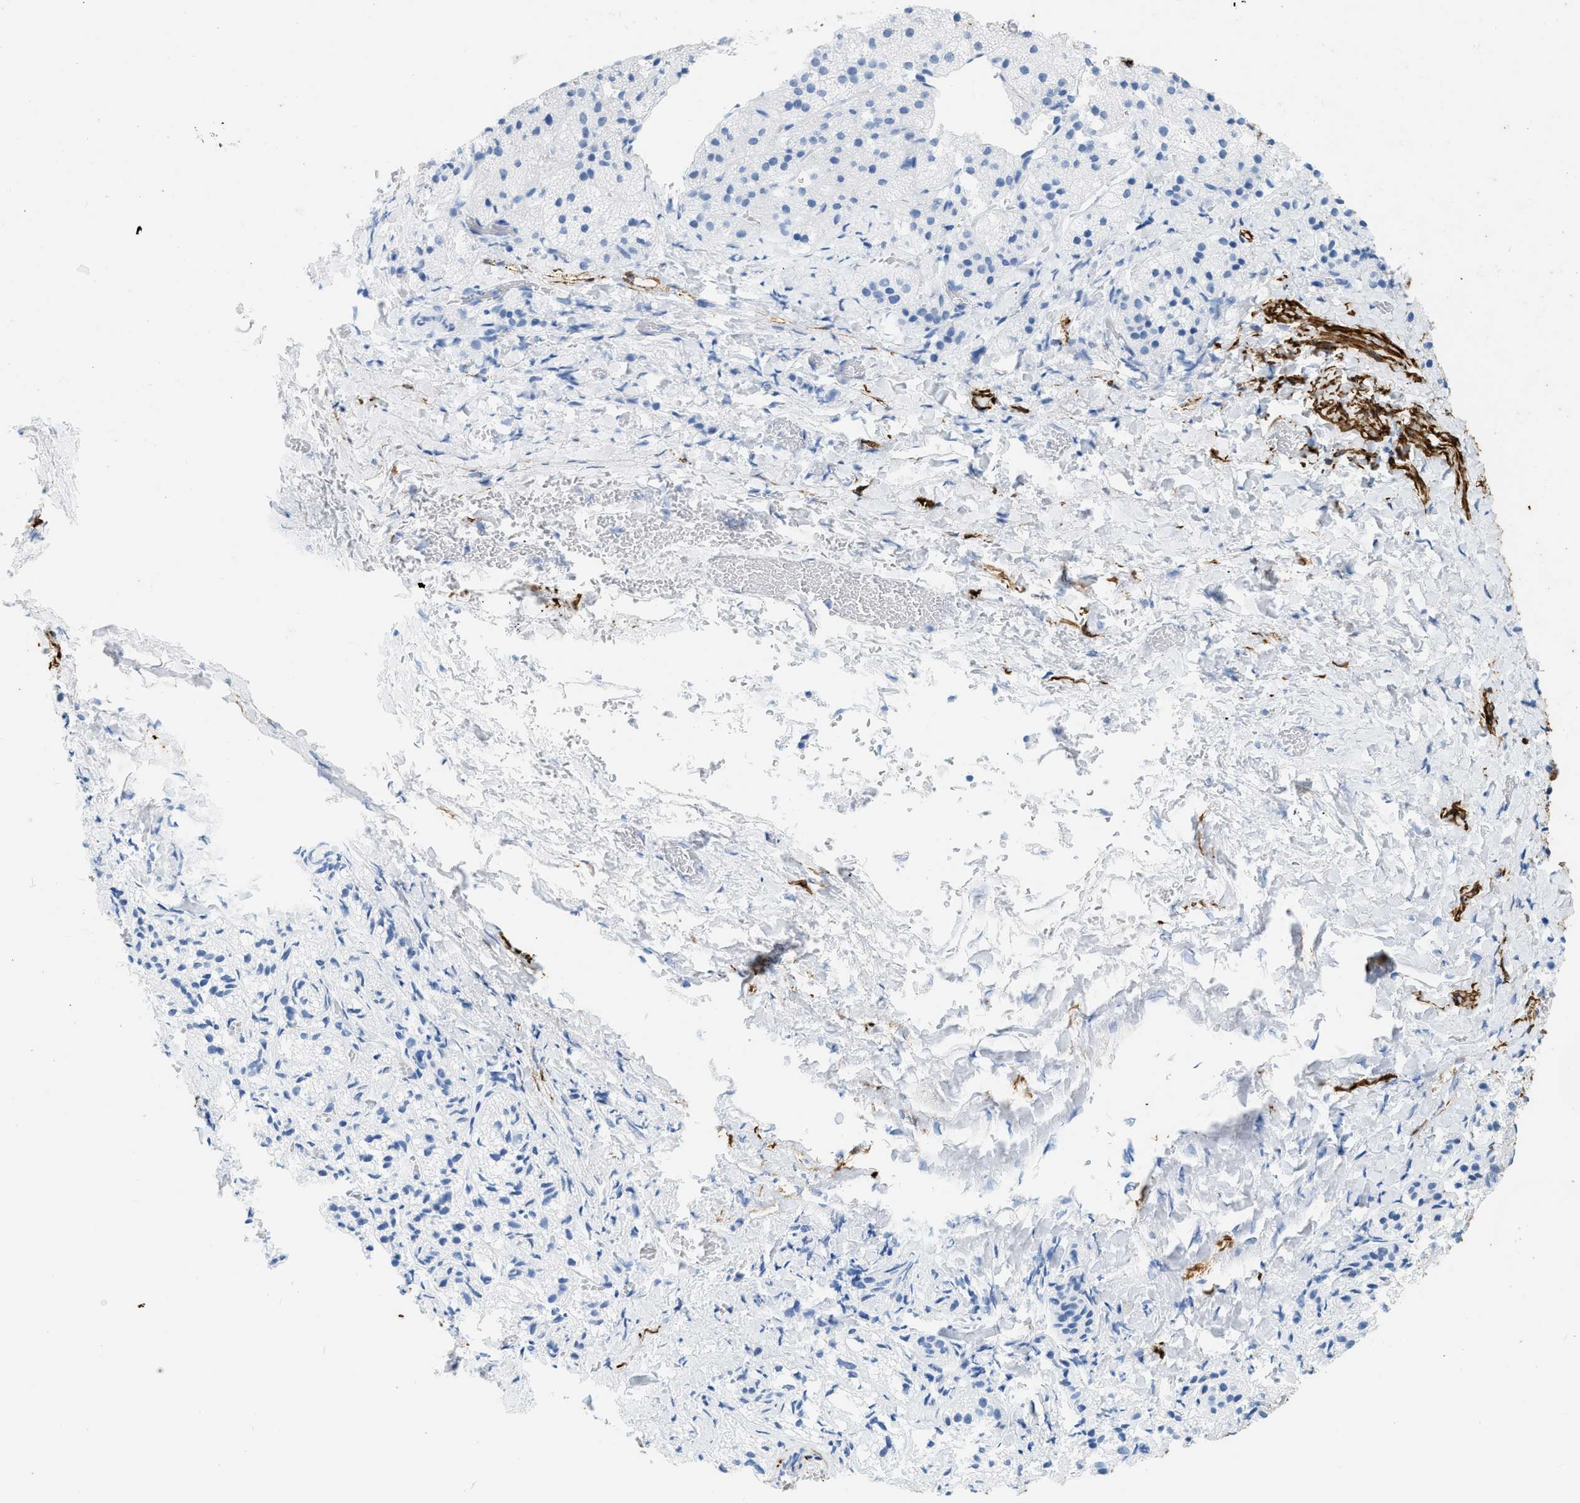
{"staining": {"intensity": "negative", "quantity": "none", "location": "none"}, "tissue": "adrenal gland", "cell_type": "Glandular cells", "image_type": "normal", "snomed": [{"axis": "morphology", "description": "Normal tissue, NOS"}, {"axis": "topography", "description": "Adrenal gland"}], "caption": "Immunohistochemistry (IHC) histopathology image of normal adrenal gland: adrenal gland stained with DAB (3,3'-diaminobenzidine) exhibits no significant protein positivity in glandular cells. Nuclei are stained in blue.", "gene": "DES", "patient": {"sex": "female", "age": 44}}